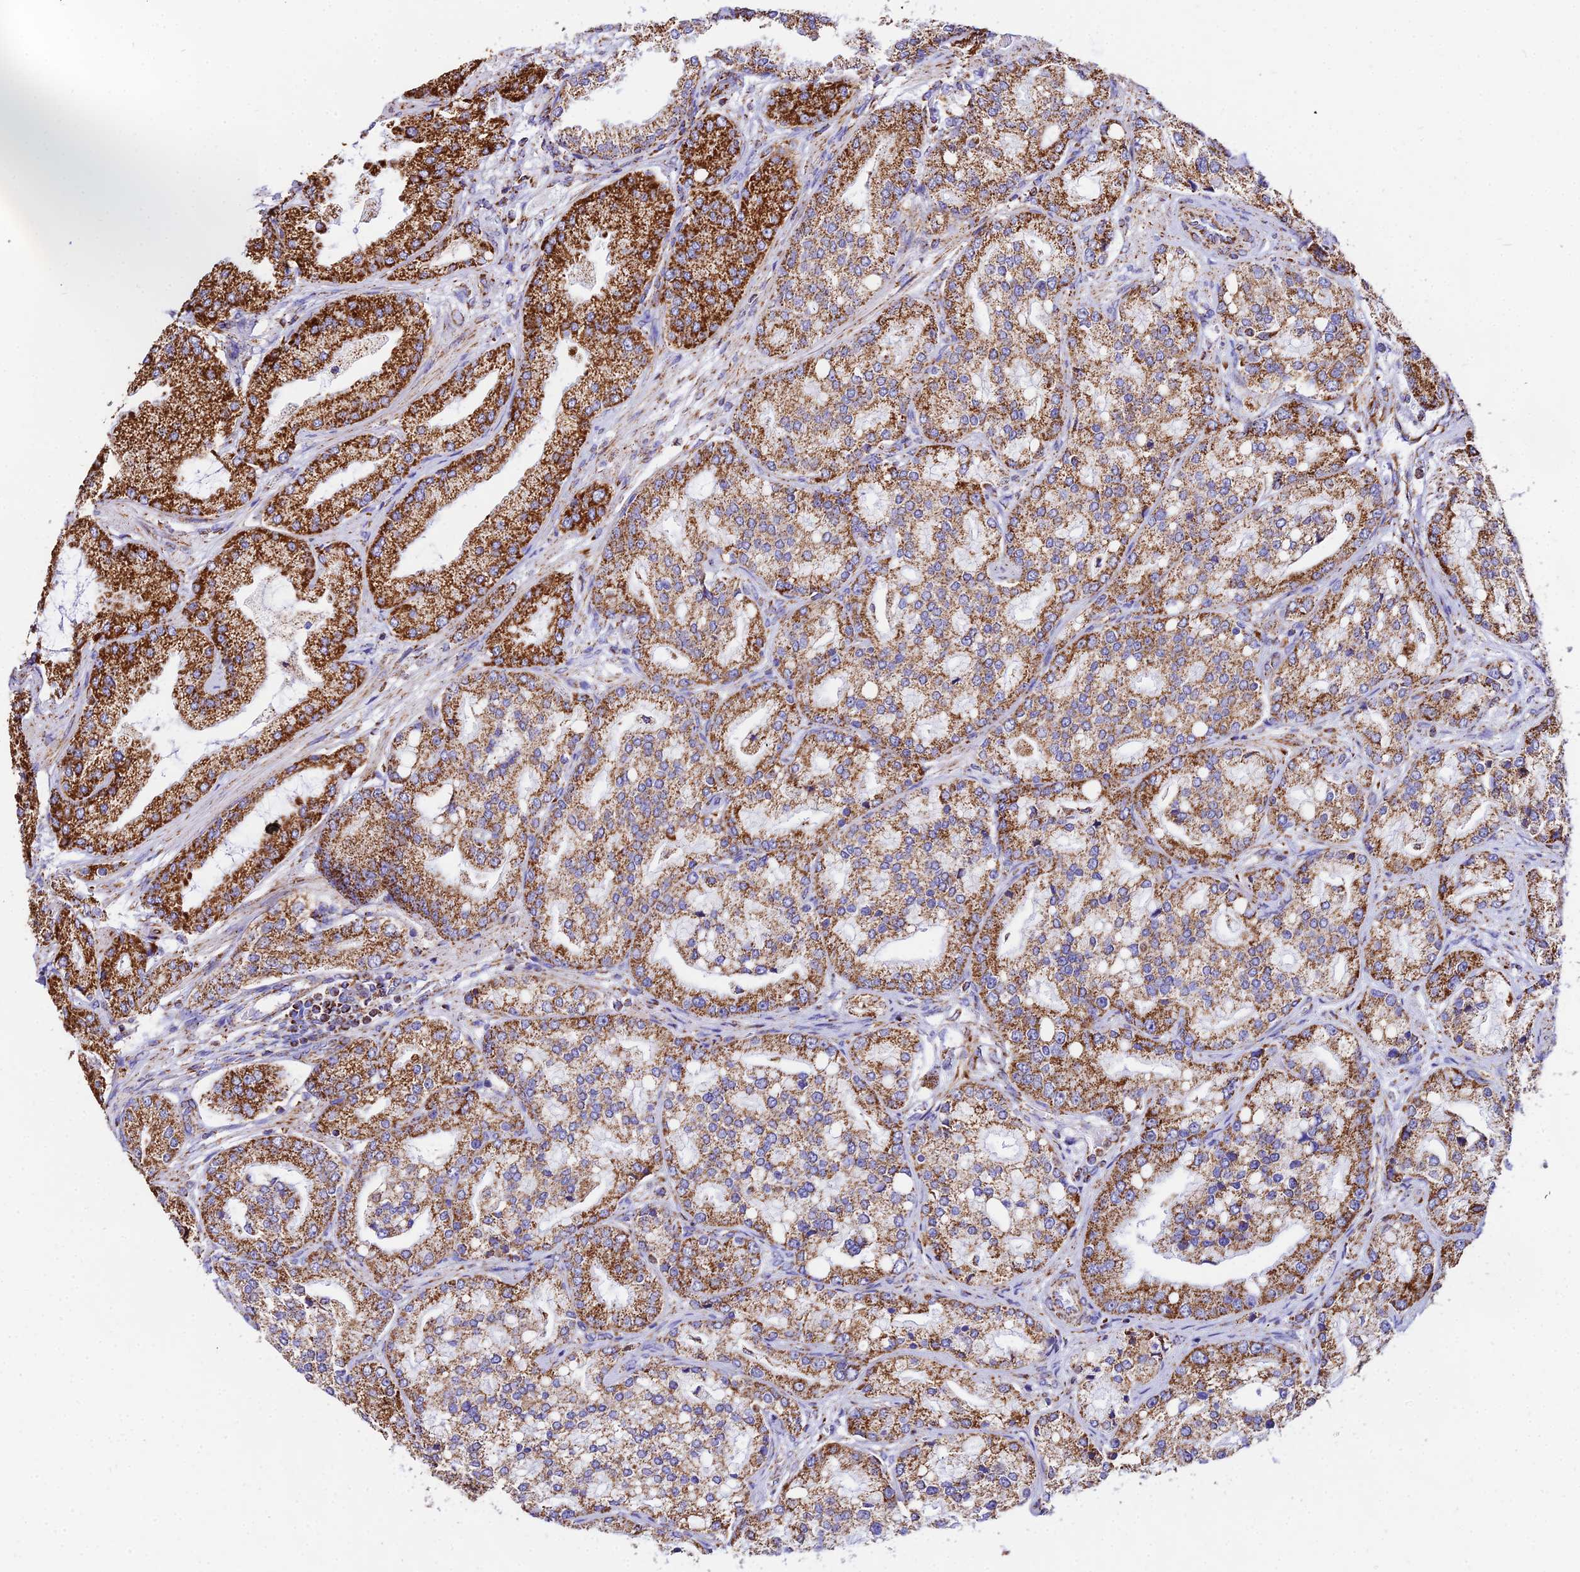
{"staining": {"intensity": "strong", "quantity": ">75%", "location": "cytoplasmic/membranous"}, "tissue": "prostate cancer", "cell_type": "Tumor cells", "image_type": "cancer", "snomed": [{"axis": "morphology", "description": "Adenocarcinoma, High grade"}, {"axis": "topography", "description": "Prostate"}], "caption": "Brown immunohistochemical staining in human prostate cancer (high-grade adenocarcinoma) displays strong cytoplasmic/membranous staining in about >75% of tumor cells. (brown staining indicates protein expression, while blue staining denotes nuclei).", "gene": "ATP5PD", "patient": {"sex": "male", "age": 71}}